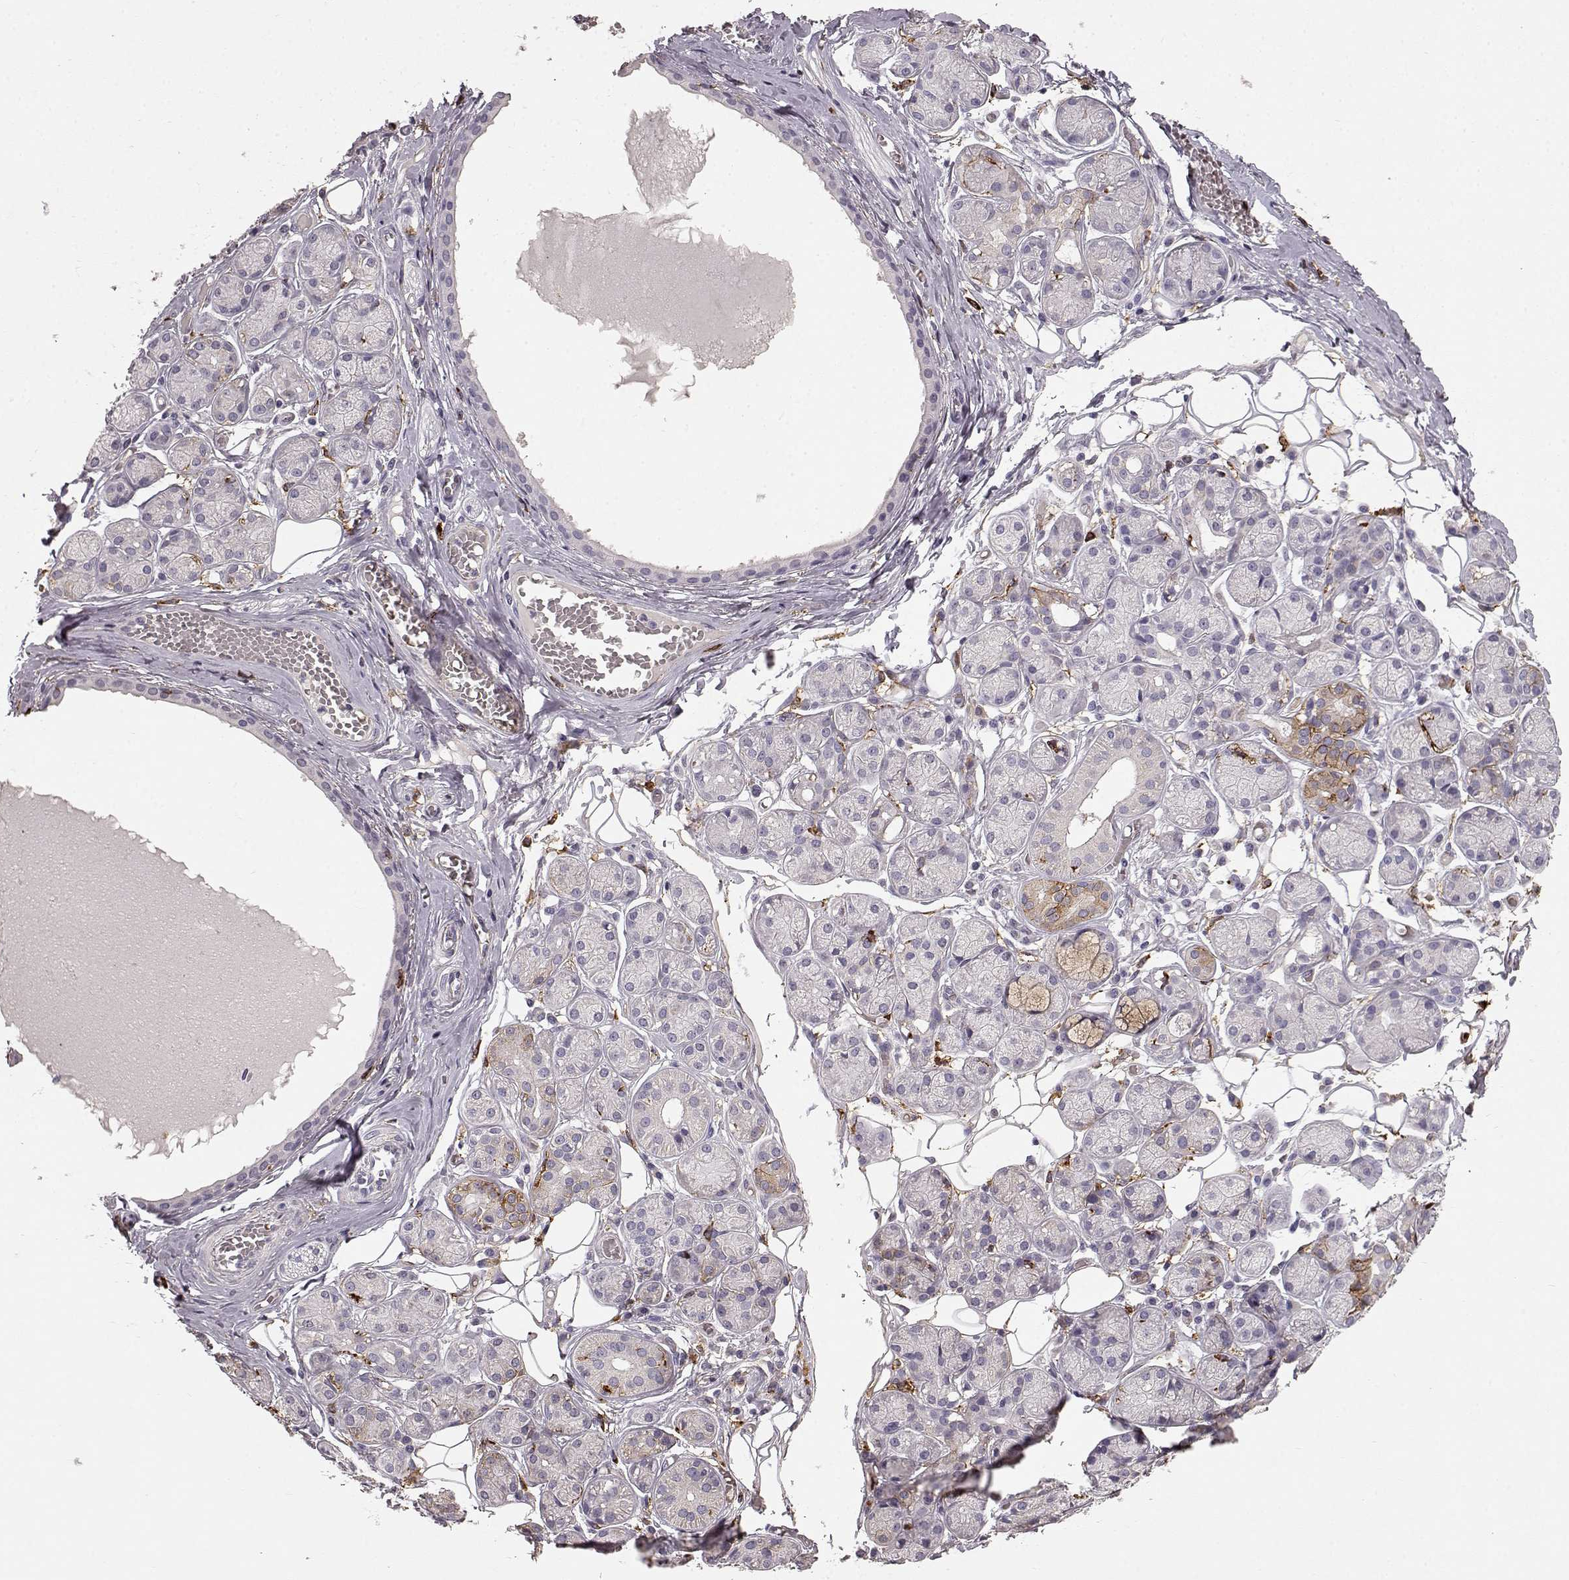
{"staining": {"intensity": "moderate", "quantity": "<25%", "location": "cytoplasmic/membranous"}, "tissue": "salivary gland", "cell_type": "Glandular cells", "image_type": "normal", "snomed": [{"axis": "morphology", "description": "Normal tissue, NOS"}, {"axis": "topography", "description": "Salivary gland"}, {"axis": "topography", "description": "Peripheral nerve tissue"}], "caption": "The image reveals immunohistochemical staining of unremarkable salivary gland. There is moderate cytoplasmic/membranous positivity is identified in approximately <25% of glandular cells.", "gene": "CCNF", "patient": {"sex": "male", "age": 71}}